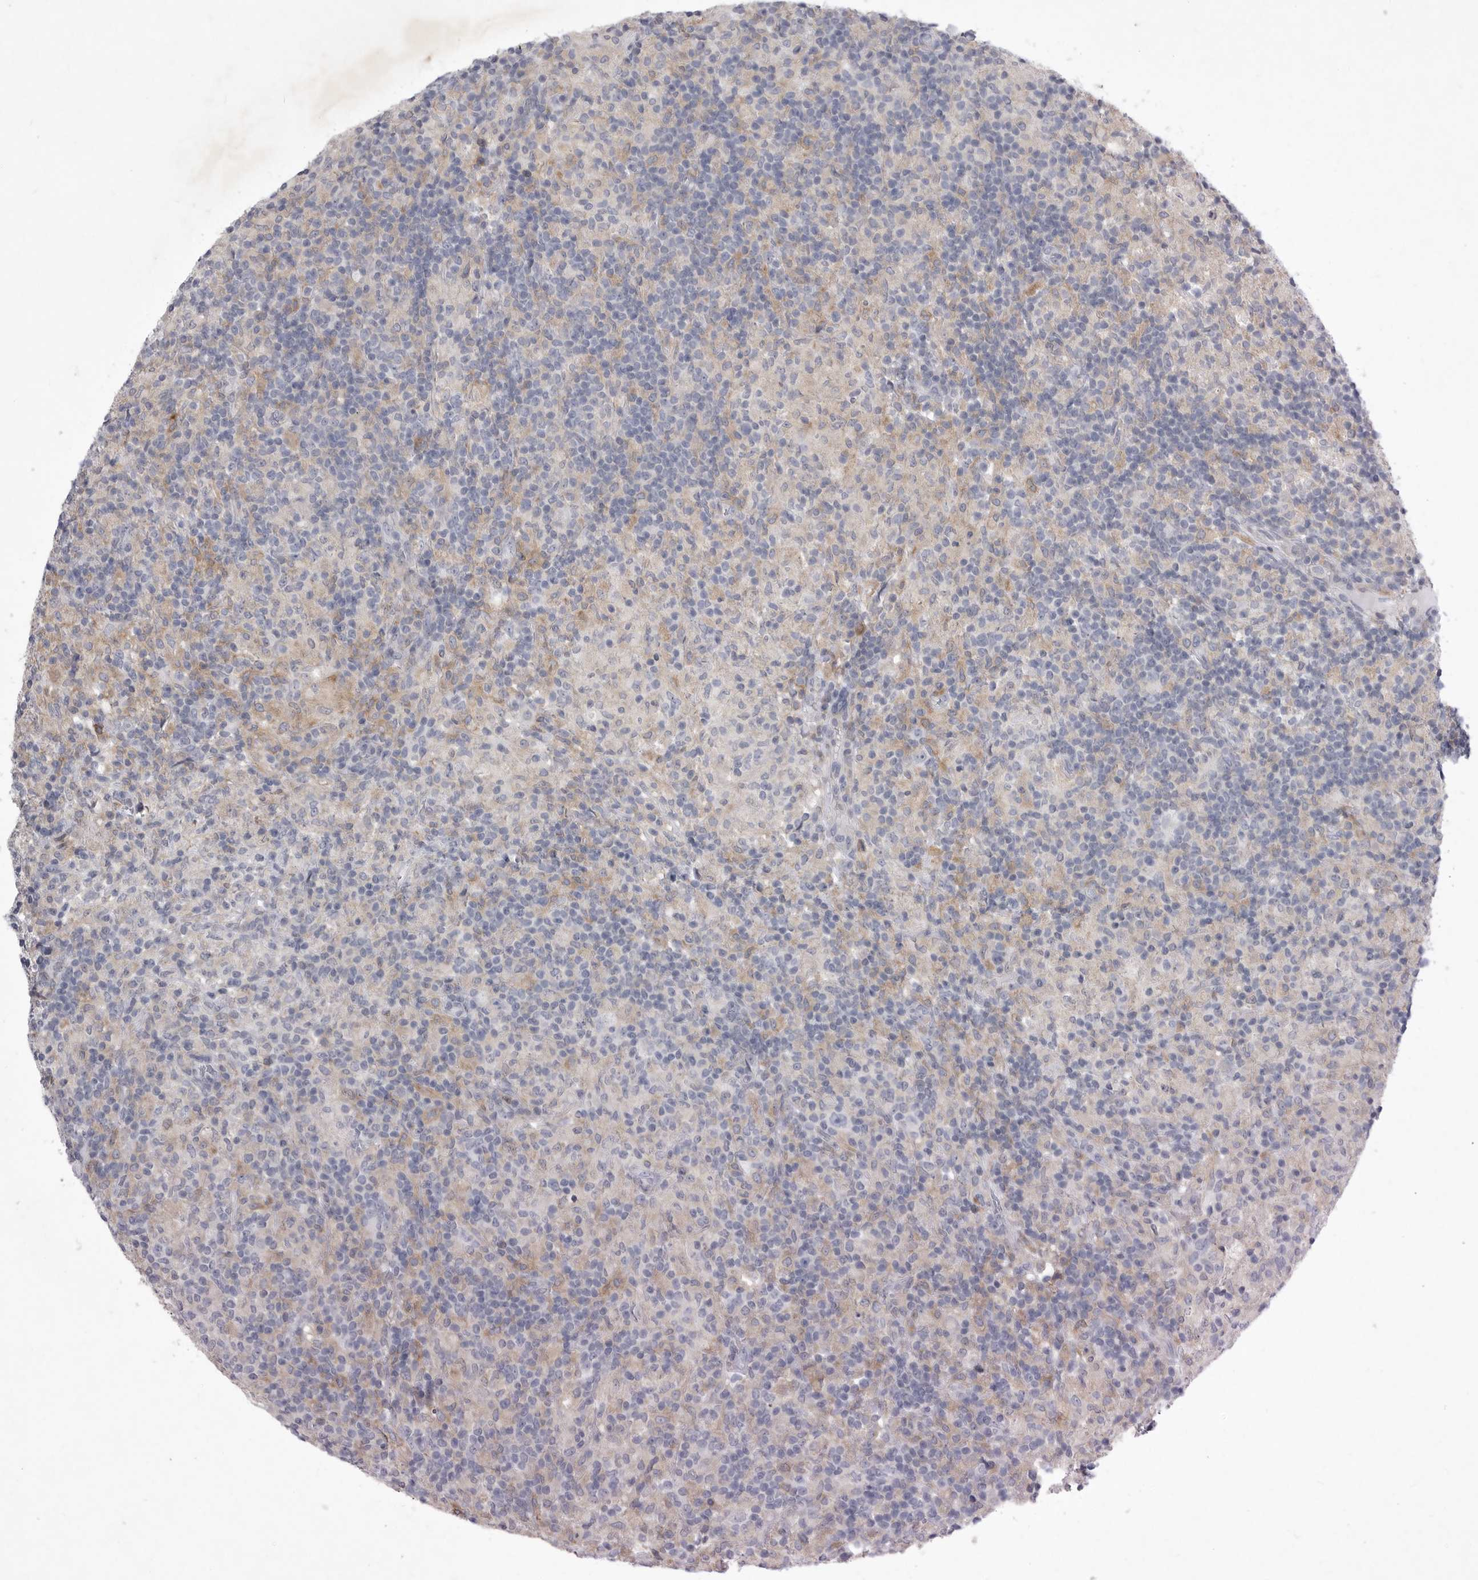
{"staining": {"intensity": "negative", "quantity": "none", "location": "none"}, "tissue": "lymphoma", "cell_type": "Tumor cells", "image_type": "cancer", "snomed": [{"axis": "morphology", "description": "Hodgkin's disease, NOS"}, {"axis": "topography", "description": "Lymph node"}], "caption": "The histopathology image displays no staining of tumor cells in Hodgkin's disease. (DAB (3,3'-diaminobenzidine) immunohistochemistry with hematoxylin counter stain).", "gene": "SIGLEC10", "patient": {"sex": "male", "age": 70}}